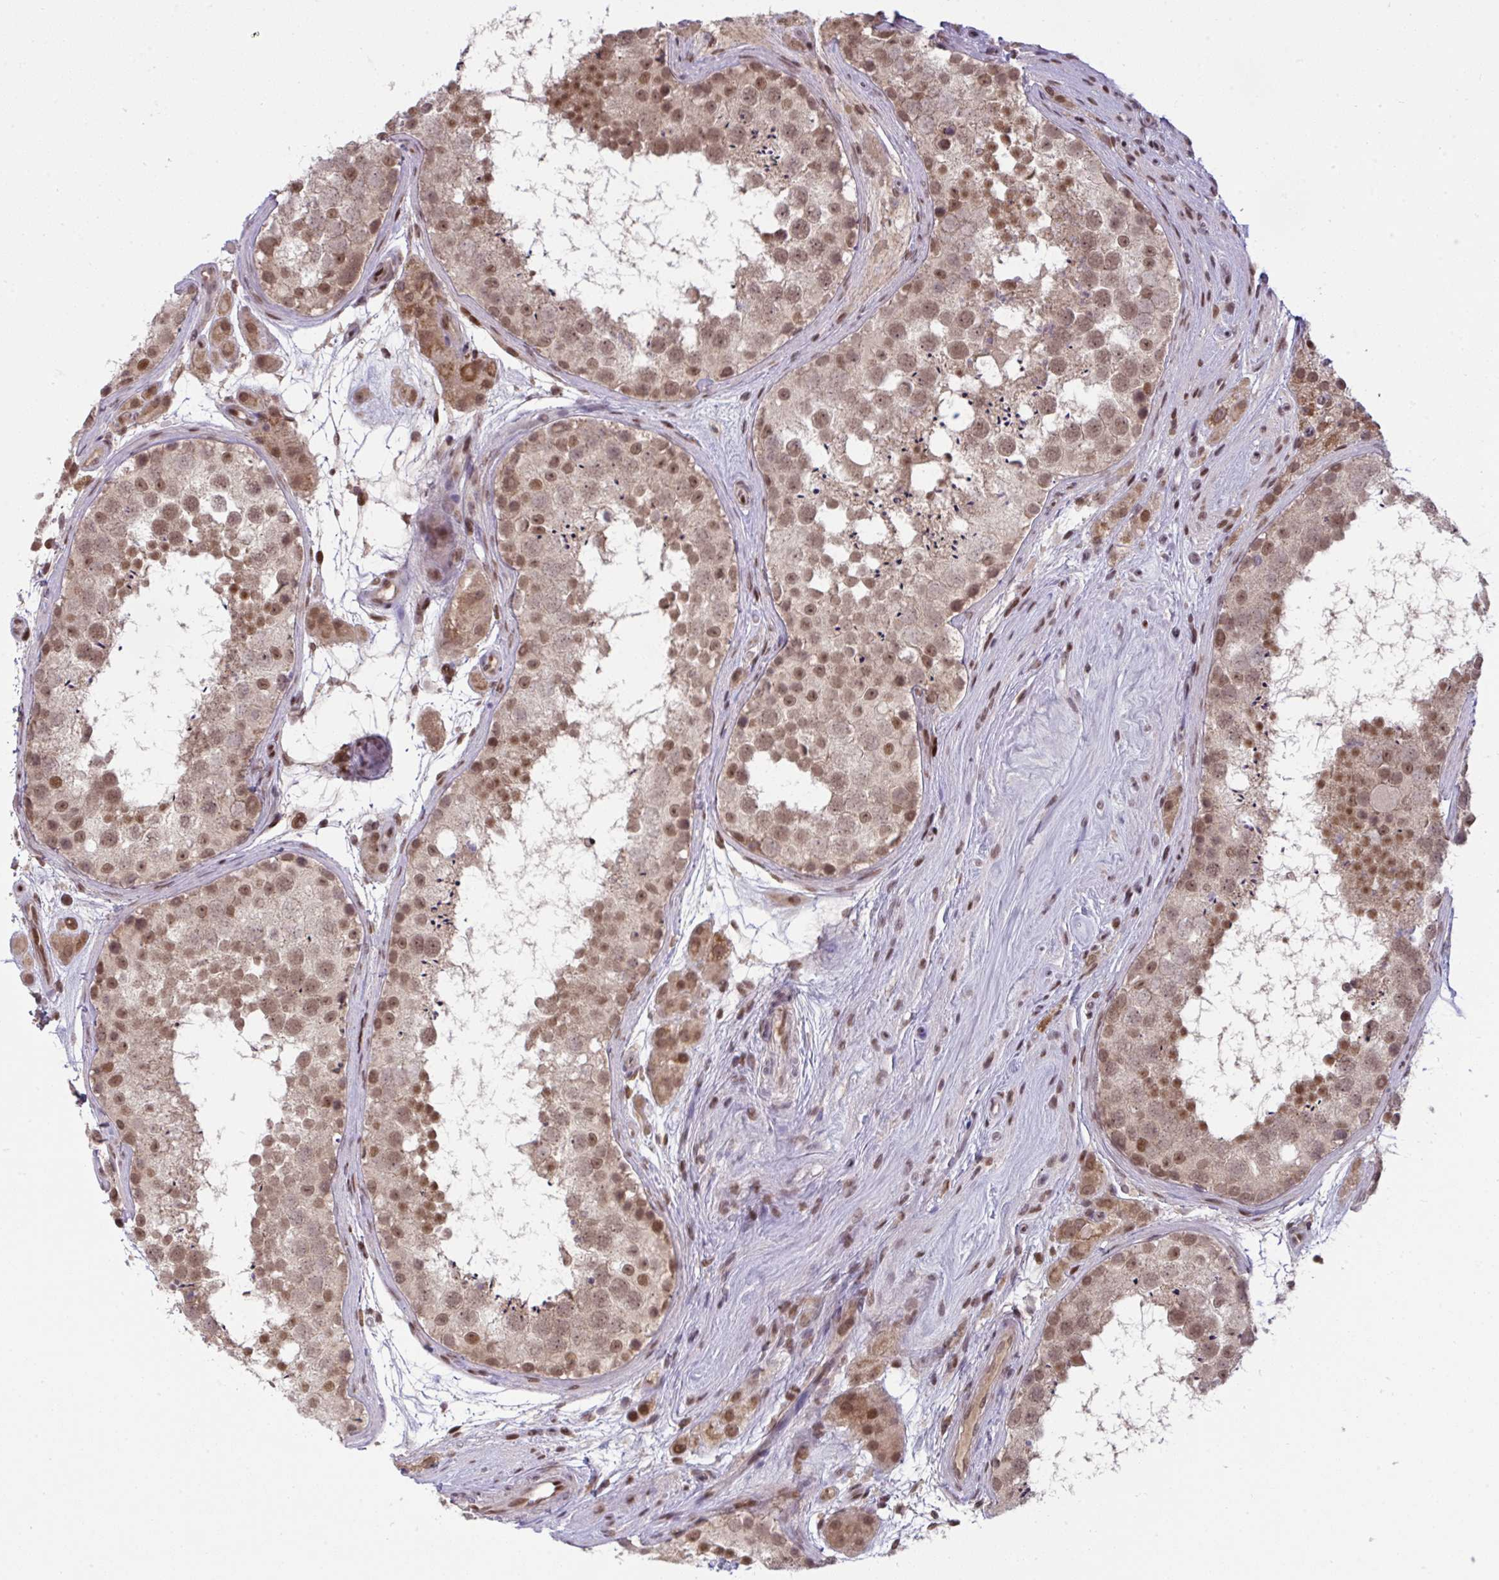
{"staining": {"intensity": "moderate", "quantity": ">75%", "location": "nuclear"}, "tissue": "testis", "cell_type": "Cells in seminiferous ducts", "image_type": "normal", "snomed": [{"axis": "morphology", "description": "Normal tissue, NOS"}, {"axis": "topography", "description": "Testis"}], "caption": "The photomicrograph displays staining of normal testis, revealing moderate nuclear protein expression (brown color) within cells in seminiferous ducts.", "gene": "KLF2", "patient": {"sex": "male", "age": 41}}